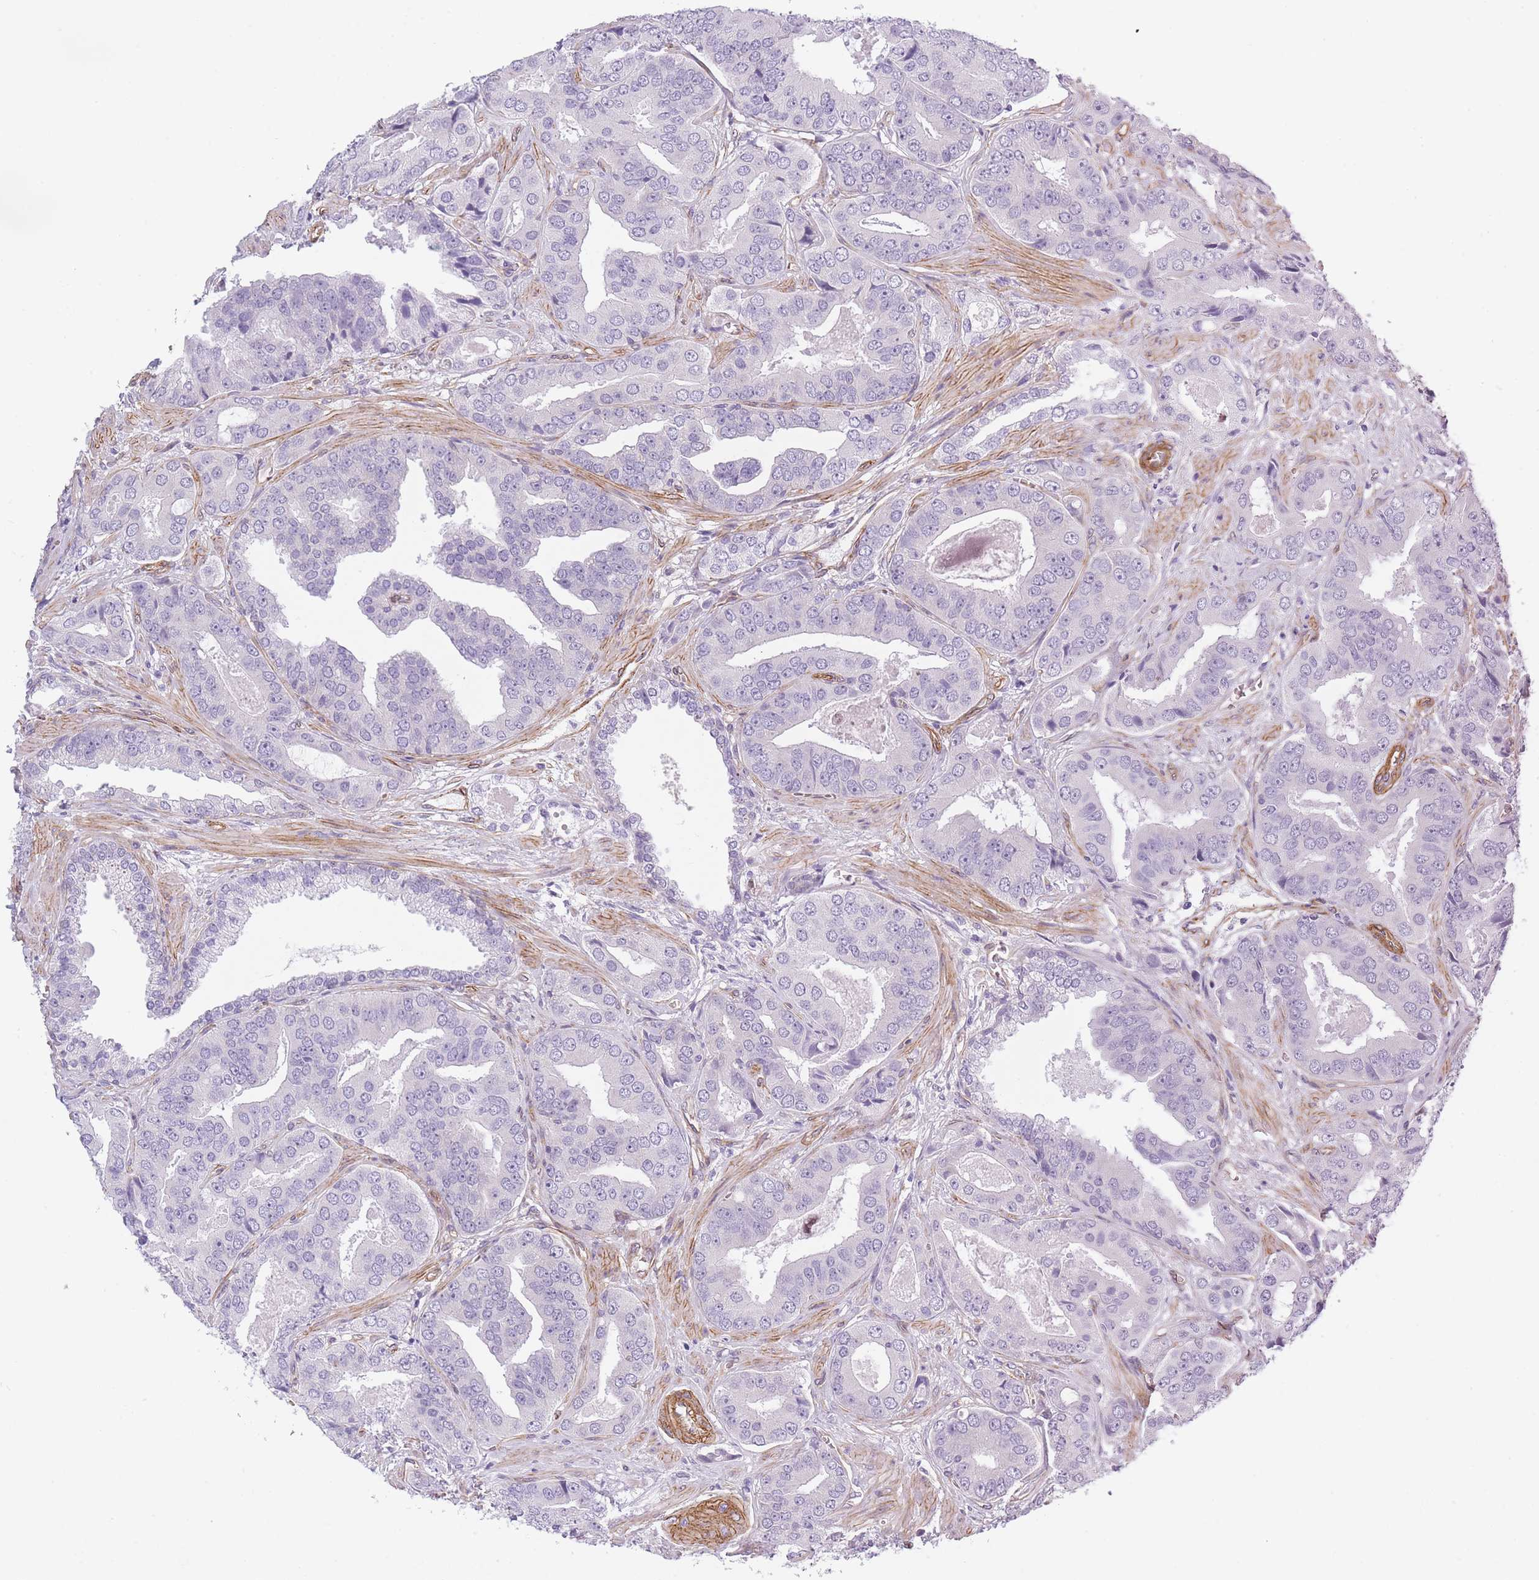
{"staining": {"intensity": "negative", "quantity": "none", "location": "none"}, "tissue": "prostate cancer", "cell_type": "Tumor cells", "image_type": "cancer", "snomed": [{"axis": "morphology", "description": "Adenocarcinoma, High grade"}, {"axis": "topography", "description": "Prostate"}], "caption": "This is a image of immunohistochemistry staining of prostate cancer, which shows no staining in tumor cells.", "gene": "OR6B3", "patient": {"sex": "male", "age": 71}}